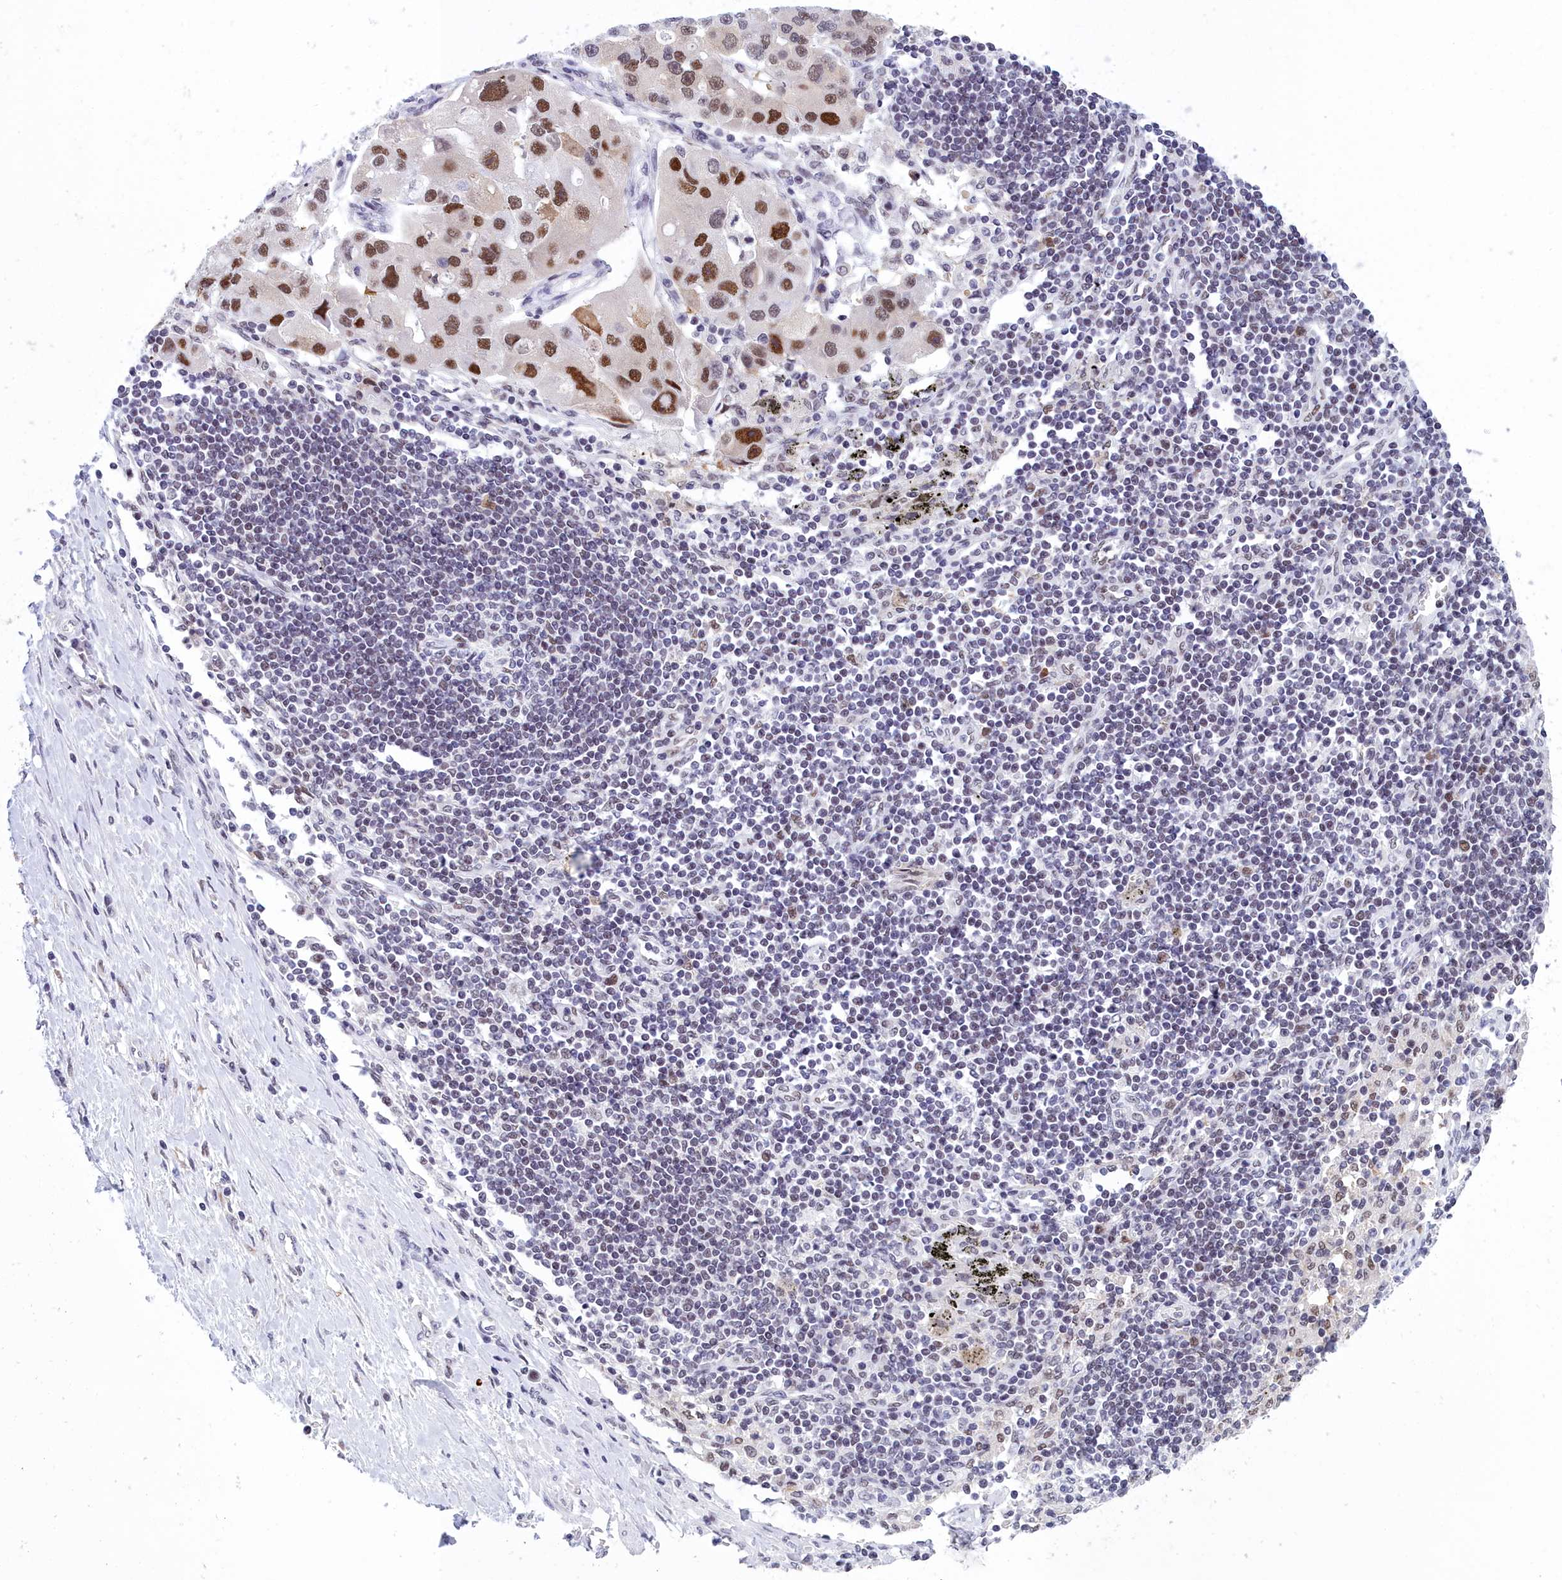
{"staining": {"intensity": "strong", "quantity": ">75%", "location": "nuclear"}, "tissue": "lung cancer", "cell_type": "Tumor cells", "image_type": "cancer", "snomed": [{"axis": "morphology", "description": "Adenocarcinoma, NOS"}, {"axis": "topography", "description": "Lung"}], "caption": "Immunohistochemical staining of human lung adenocarcinoma exhibits strong nuclear protein staining in approximately >75% of tumor cells.", "gene": "CCDC97", "patient": {"sex": "female", "age": 54}}